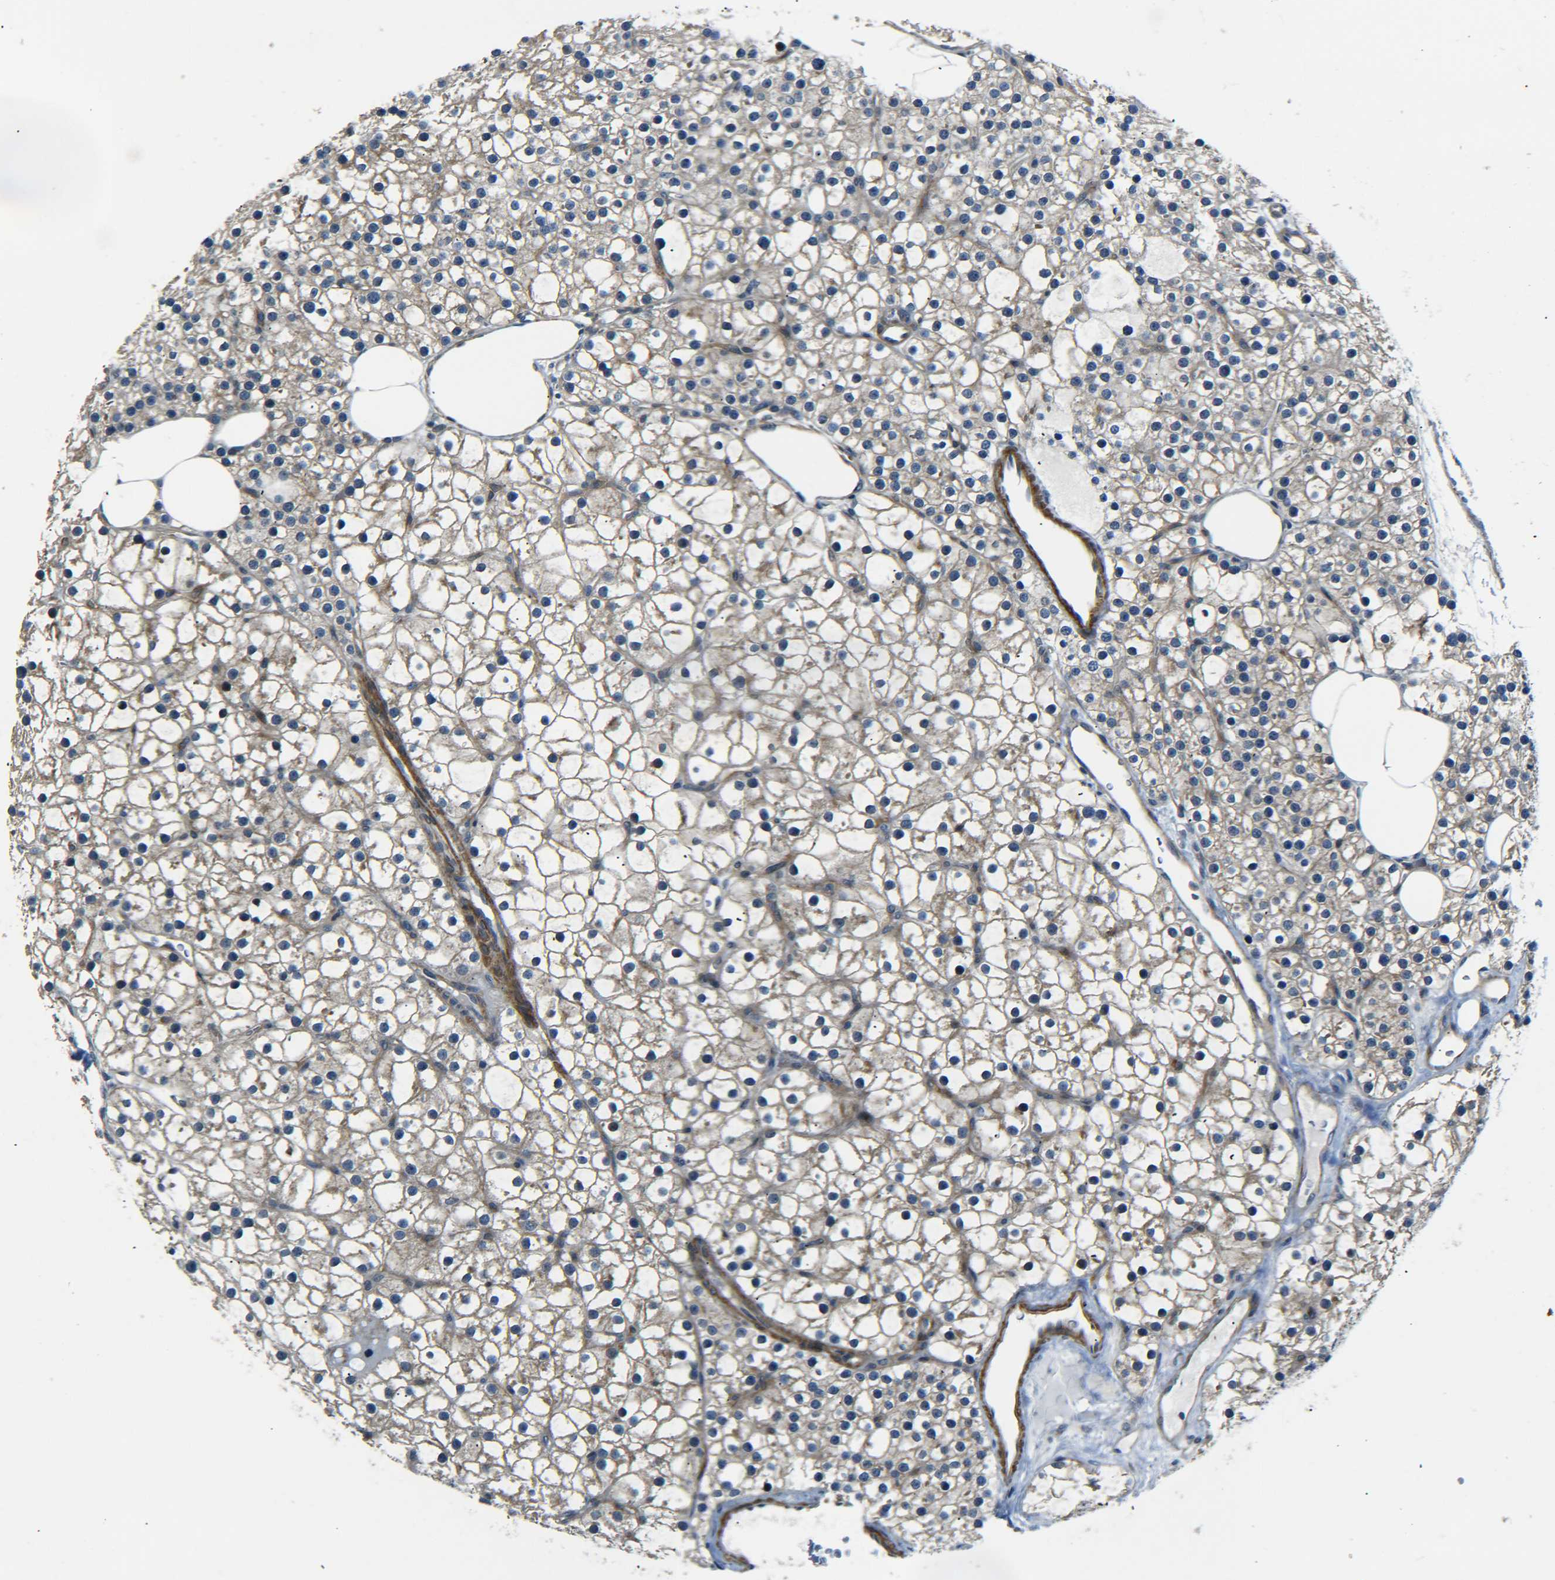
{"staining": {"intensity": "weak", "quantity": ">75%", "location": "cytoplasmic/membranous"}, "tissue": "parathyroid gland", "cell_type": "Glandular cells", "image_type": "normal", "snomed": [{"axis": "morphology", "description": "Normal tissue, NOS"}, {"axis": "morphology", "description": "Adenoma, NOS"}, {"axis": "topography", "description": "Parathyroid gland"}], "caption": "Brown immunohistochemical staining in benign human parathyroid gland displays weak cytoplasmic/membranous positivity in about >75% of glandular cells.", "gene": "MEIS1", "patient": {"sex": "female", "age": 70}}